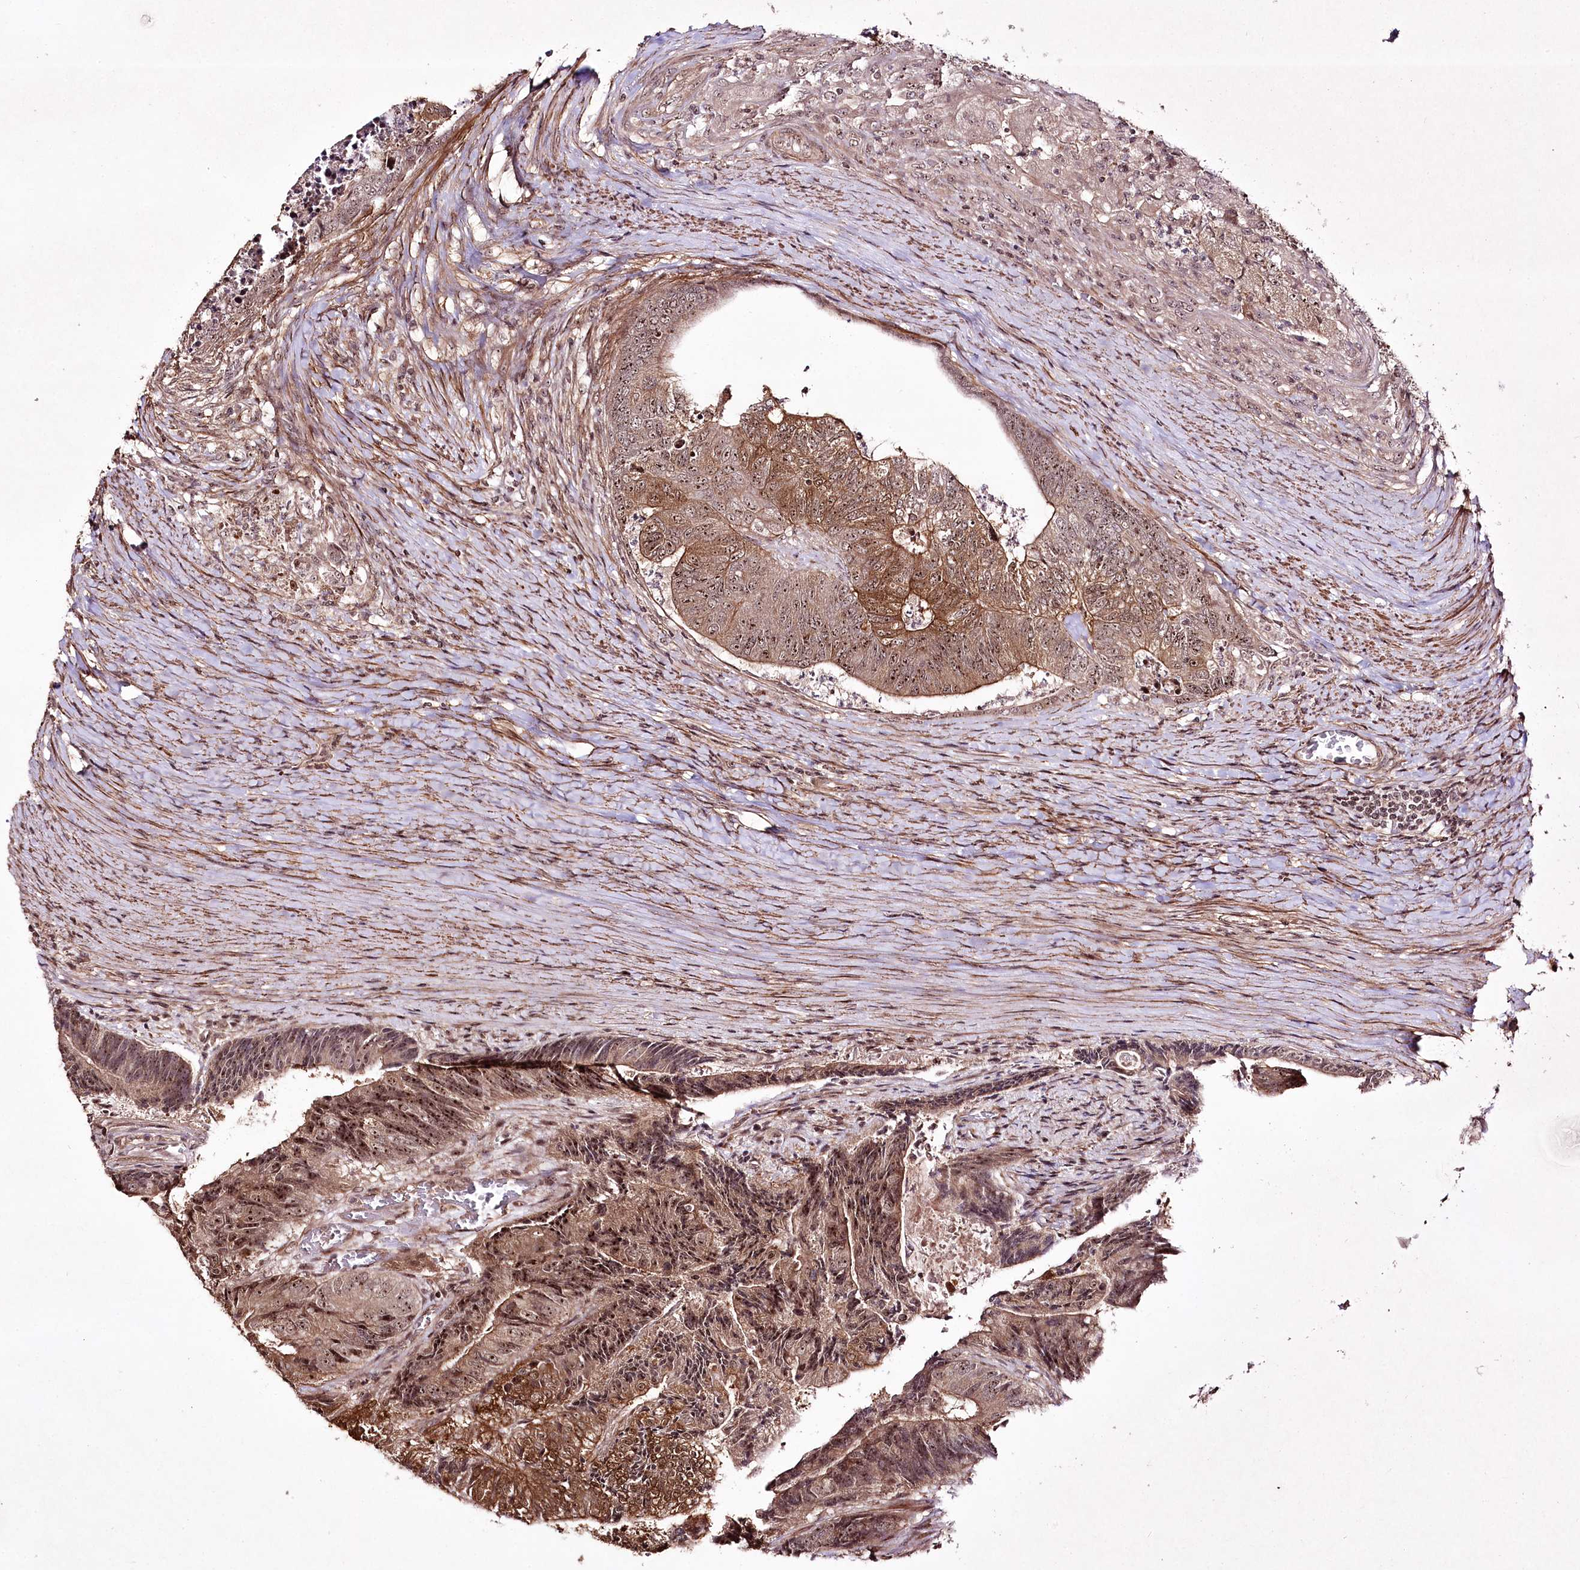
{"staining": {"intensity": "moderate", "quantity": ">75%", "location": "cytoplasmic/membranous,nuclear"}, "tissue": "colorectal cancer", "cell_type": "Tumor cells", "image_type": "cancer", "snomed": [{"axis": "morphology", "description": "Adenocarcinoma, NOS"}, {"axis": "topography", "description": "Colon"}], "caption": "Immunohistochemical staining of adenocarcinoma (colorectal) displays medium levels of moderate cytoplasmic/membranous and nuclear protein positivity in approximately >75% of tumor cells. (Brightfield microscopy of DAB IHC at high magnification).", "gene": "CCDC59", "patient": {"sex": "female", "age": 67}}